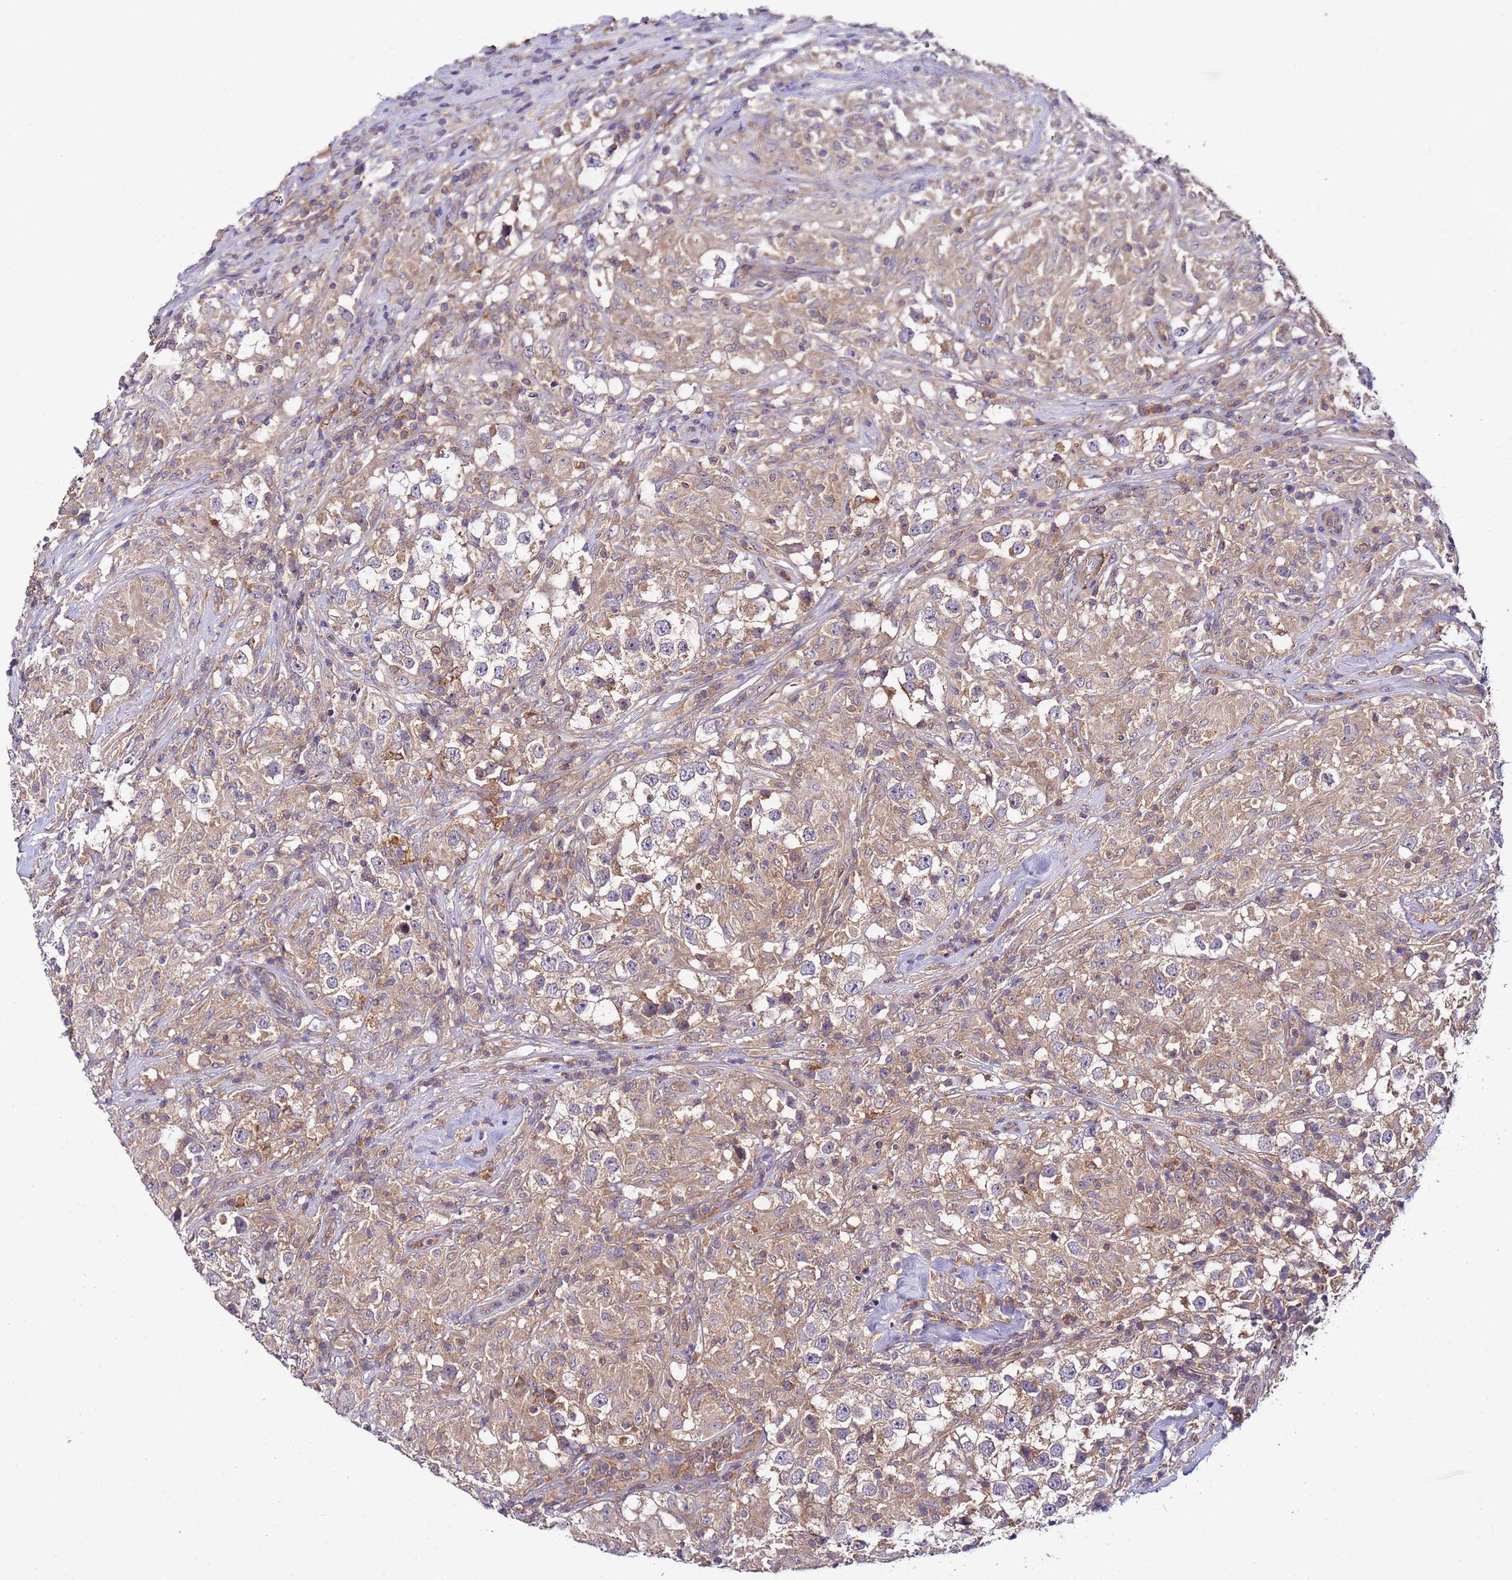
{"staining": {"intensity": "weak", "quantity": "25%-75%", "location": "cytoplasmic/membranous"}, "tissue": "testis cancer", "cell_type": "Tumor cells", "image_type": "cancer", "snomed": [{"axis": "morphology", "description": "Seminoma, NOS"}, {"axis": "topography", "description": "Testis"}], "caption": "Protein staining of testis seminoma tissue demonstrates weak cytoplasmic/membranous staining in approximately 25%-75% of tumor cells. The staining was performed using DAB (3,3'-diaminobenzidine) to visualize the protein expression in brown, while the nuclei were stained in blue with hematoxylin (Magnification: 20x).", "gene": "GSPT2", "patient": {"sex": "male", "age": 46}}